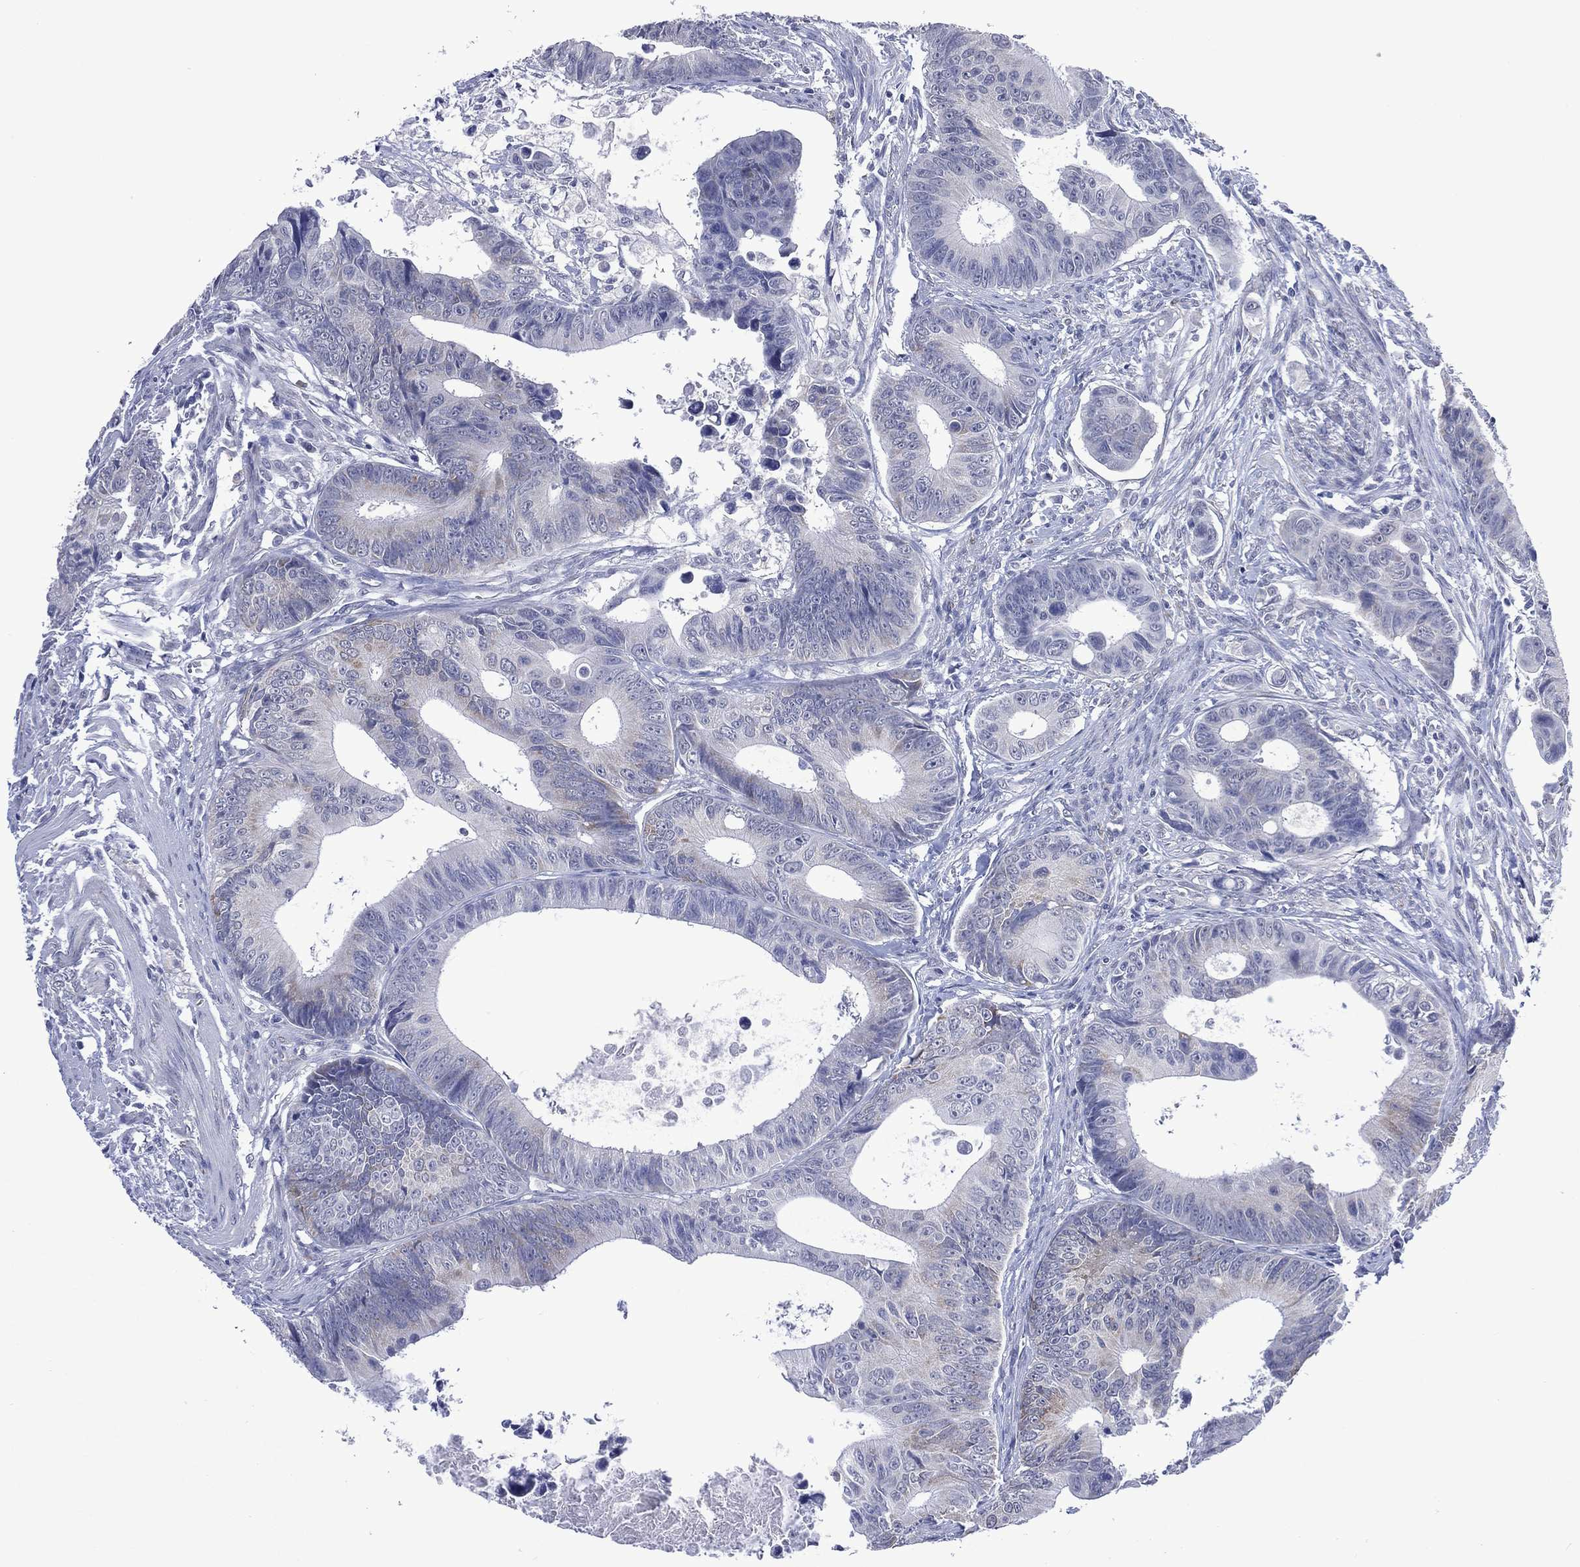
{"staining": {"intensity": "negative", "quantity": "none", "location": "none"}, "tissue": "colorectal cancer", "cell_type": "Tumor cells", "image_type": "cancer", "snomed": [{"axis": "morphology", "description": "Adenocarcinoma, NOS"}, {"axis": "topography", "description": "Colon"}], "caption": "Tumor cells show no significant protein staining in colorectal cancer (adenocarcinoma).", "gene": "ASB10", "patient": {"sex": "female", "age": 87}}